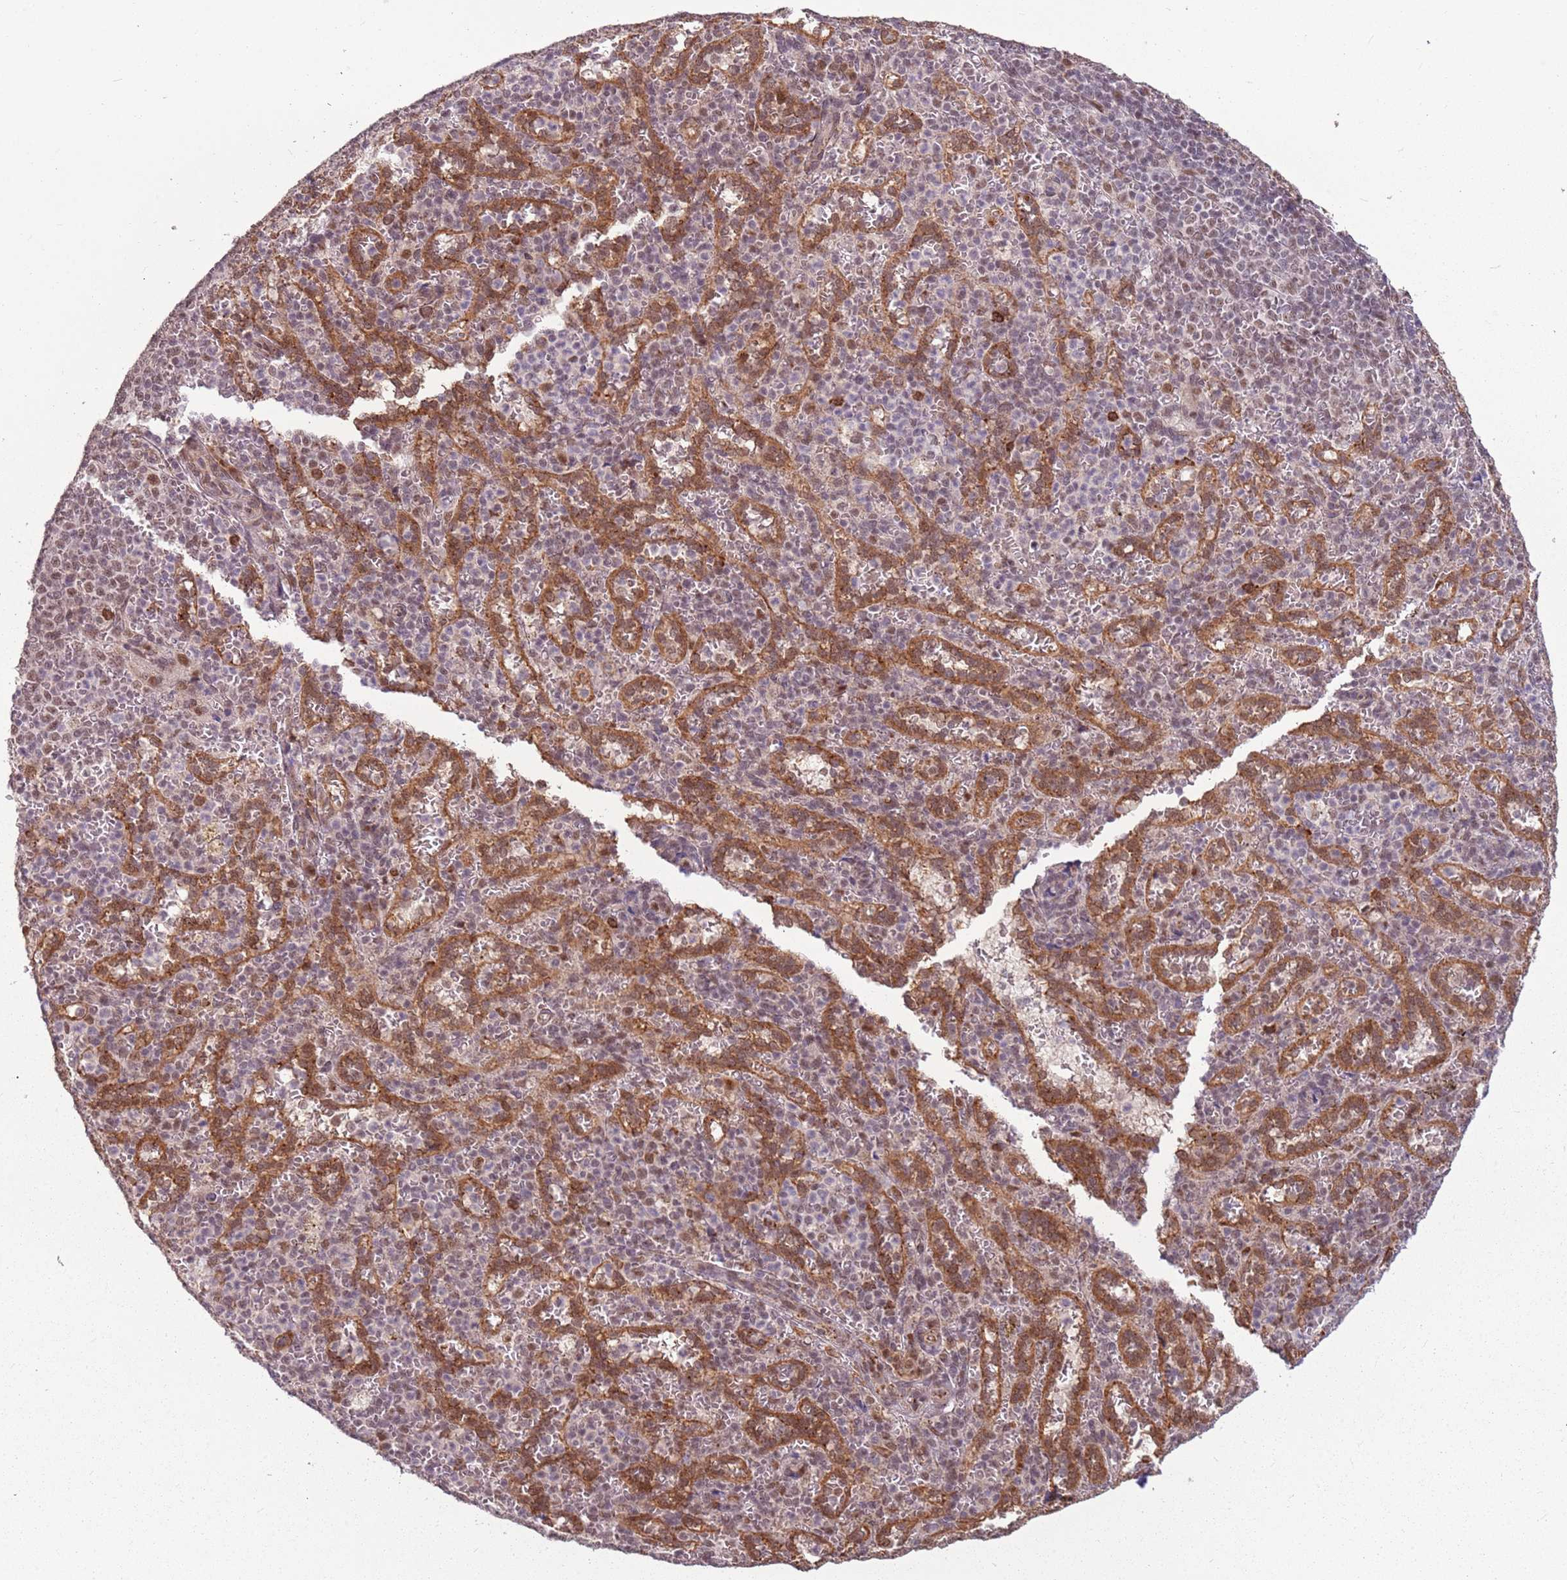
{"staining": {"intensity": "moderate", "quantity": "<25%", "location": "nuclear"}, "tissue": "spleen", "cell_type": "Cells in red pulp", "image_type": "normal", "snomed": [{"axis": "morphology", "description": "Normal tissue, NOS"}, {"axis": "topography", "description": "Spleen"}], "caption": "Cells in red pulp reveal moderate nuclear staining in about <25% of cells in normal spleen. (DAB (3,3'-diaminobenzidine) IHC, brown staining for protein, blue staining for nuclei).", "gene": "POLR3H", "patient": {"sex": "female", "age": 21}}